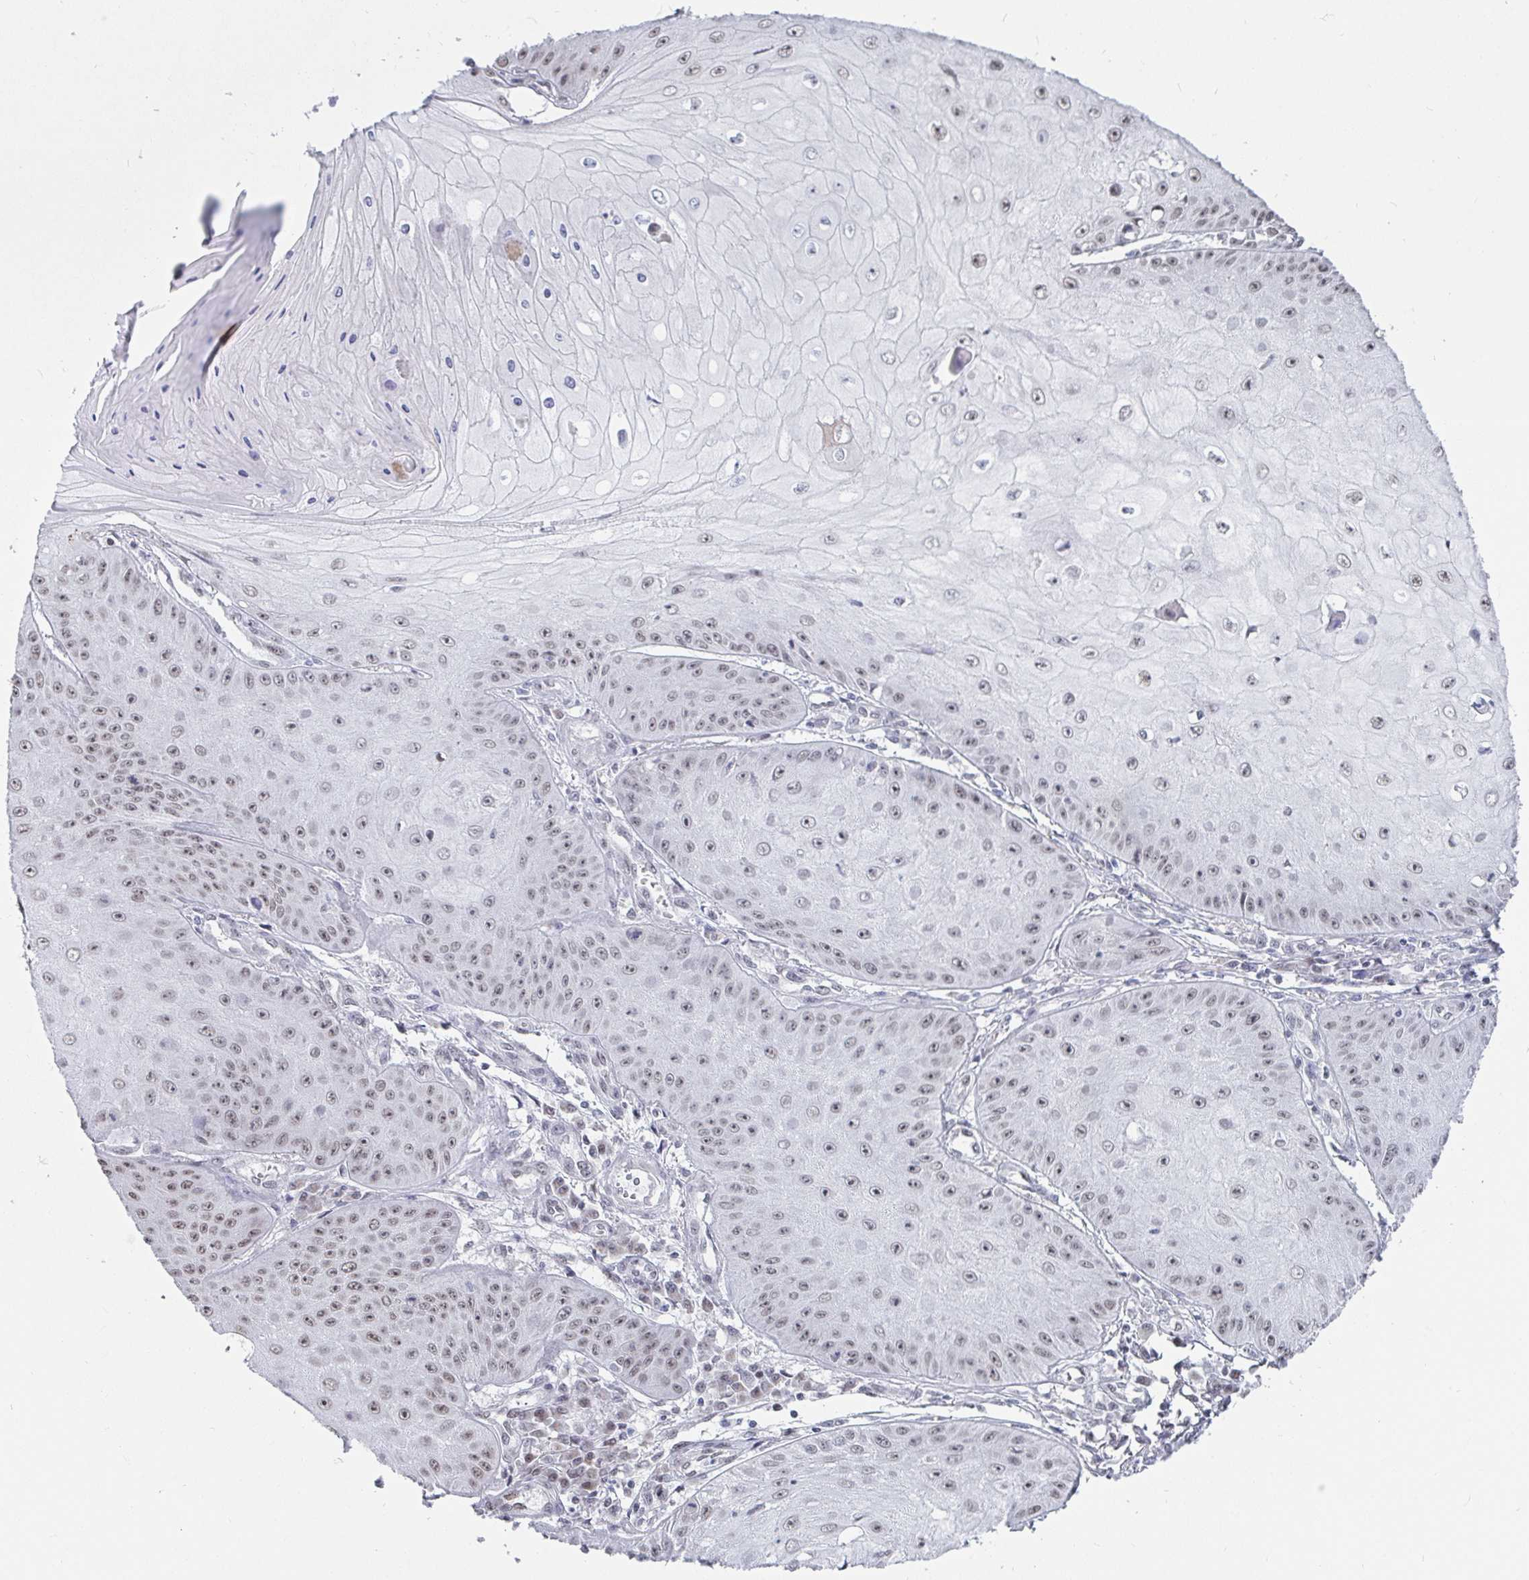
{"staining": {"intensity": "weak", "quantity": ">75%", "location": "nuclear"}, "tissue": "skin cancer", "cell_type": "Tumor cells", "image_type": "cancer", "snomed": [{"axis": "morphology", "description": "Squamous cell carcinoma, NOS"}, {"axis": "topography", "description": "Skin"}], "caption": "Skin squamous cell carcinoma stained with immunohistochemistry reveals weak nuclear expression in about >75% of tumor cells.", "gene": "TRIP12", "patient": {"sex": "male", "age": 70}}